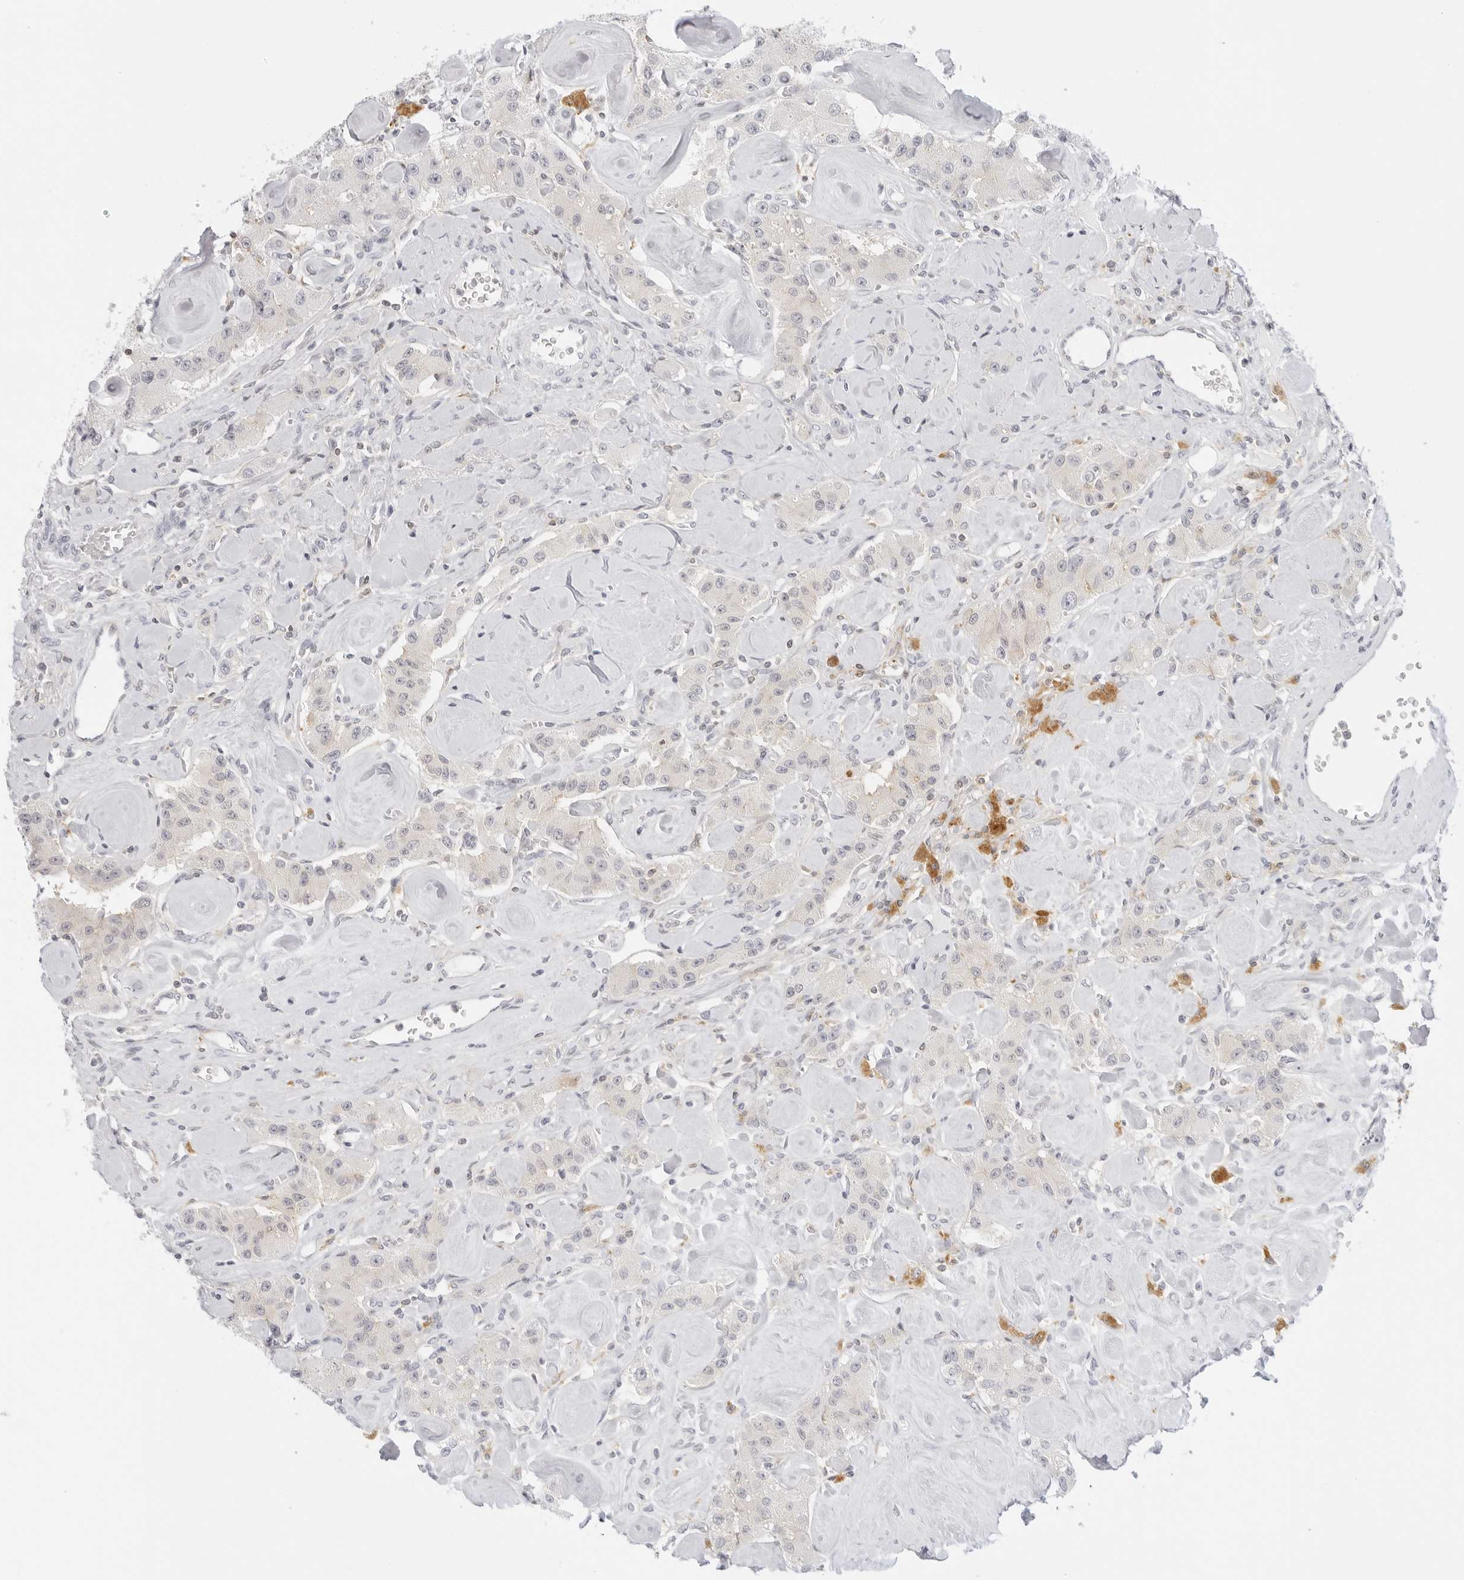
{"staining": {"intensity": "negative", "quantity": "none", "location": "none"}, "tissue": "carcinoid", "cell_type": "Tumor cells", "image_type": "cancer", "snomed": [{"axis": "morphology", "description": "Carcinoid, malignant, NOS"}, {"axis": "topography", "description": "Pancreas"}], "caption": "Tumor cells are negative for protein expression in human carcinoid.", "gene": "TNFRSF14", "patient": {"sex": "male", "age": 41}}